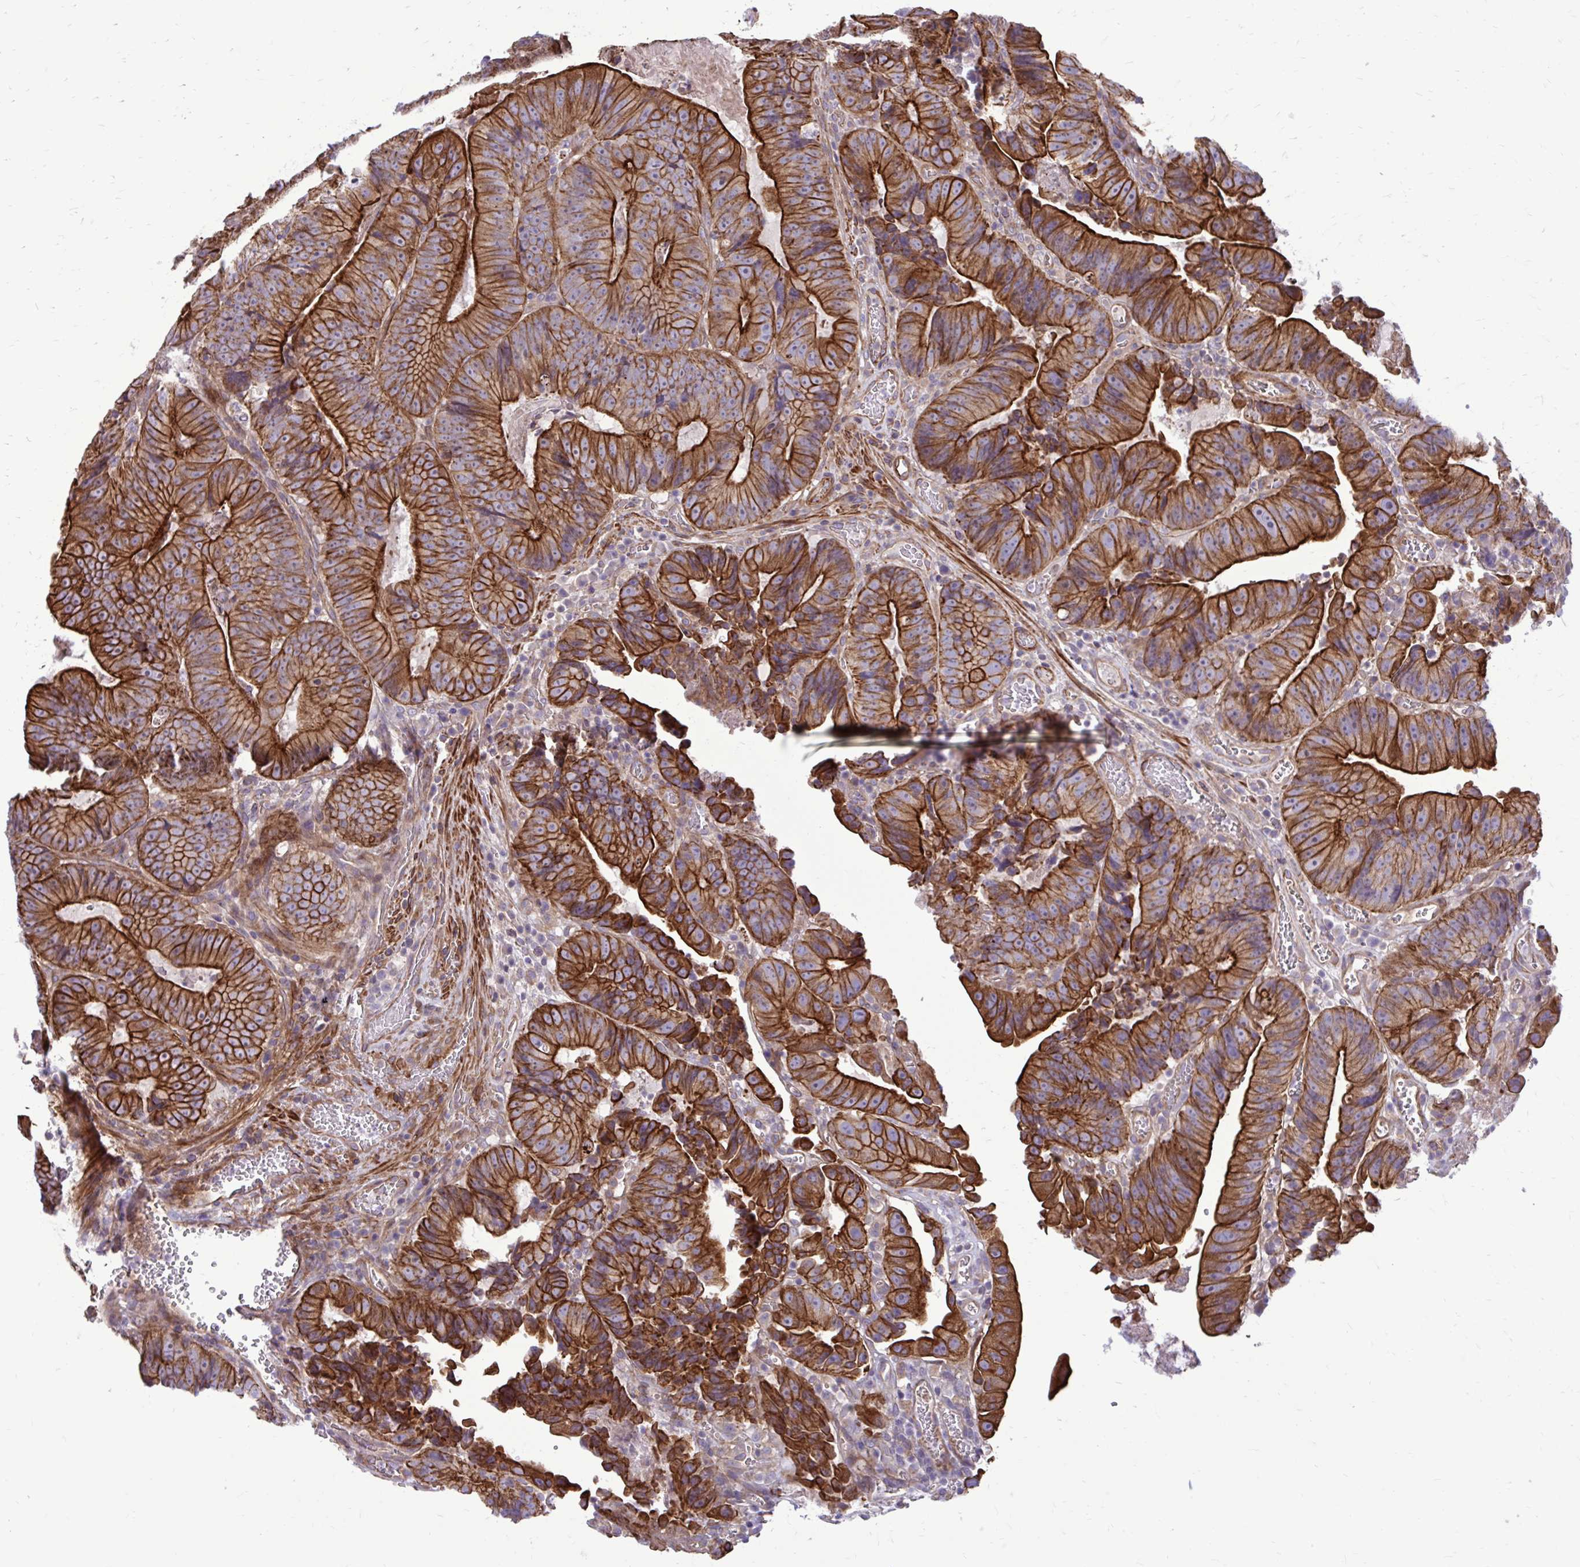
{"staining": {"intensity": "strong", "quantity": ">75%", "location": "cytoplasmic/membranous"}, "tissue": "colorectal cancer", "cell_type": "Tumor cells", "image_type": "cancer", "snomed": [{"axis": "morphology", "description": "Adenocarcinoma, NOS"}, {"axis": "topography", "description": "Colon"}], "caption": "An image of human colorectal cancer stained for a protein reveals strong cytoplasmic/membranous brown staining in tumor cells.", "gene": "FAP", "patient": {"sex": "female", "age": 86}}